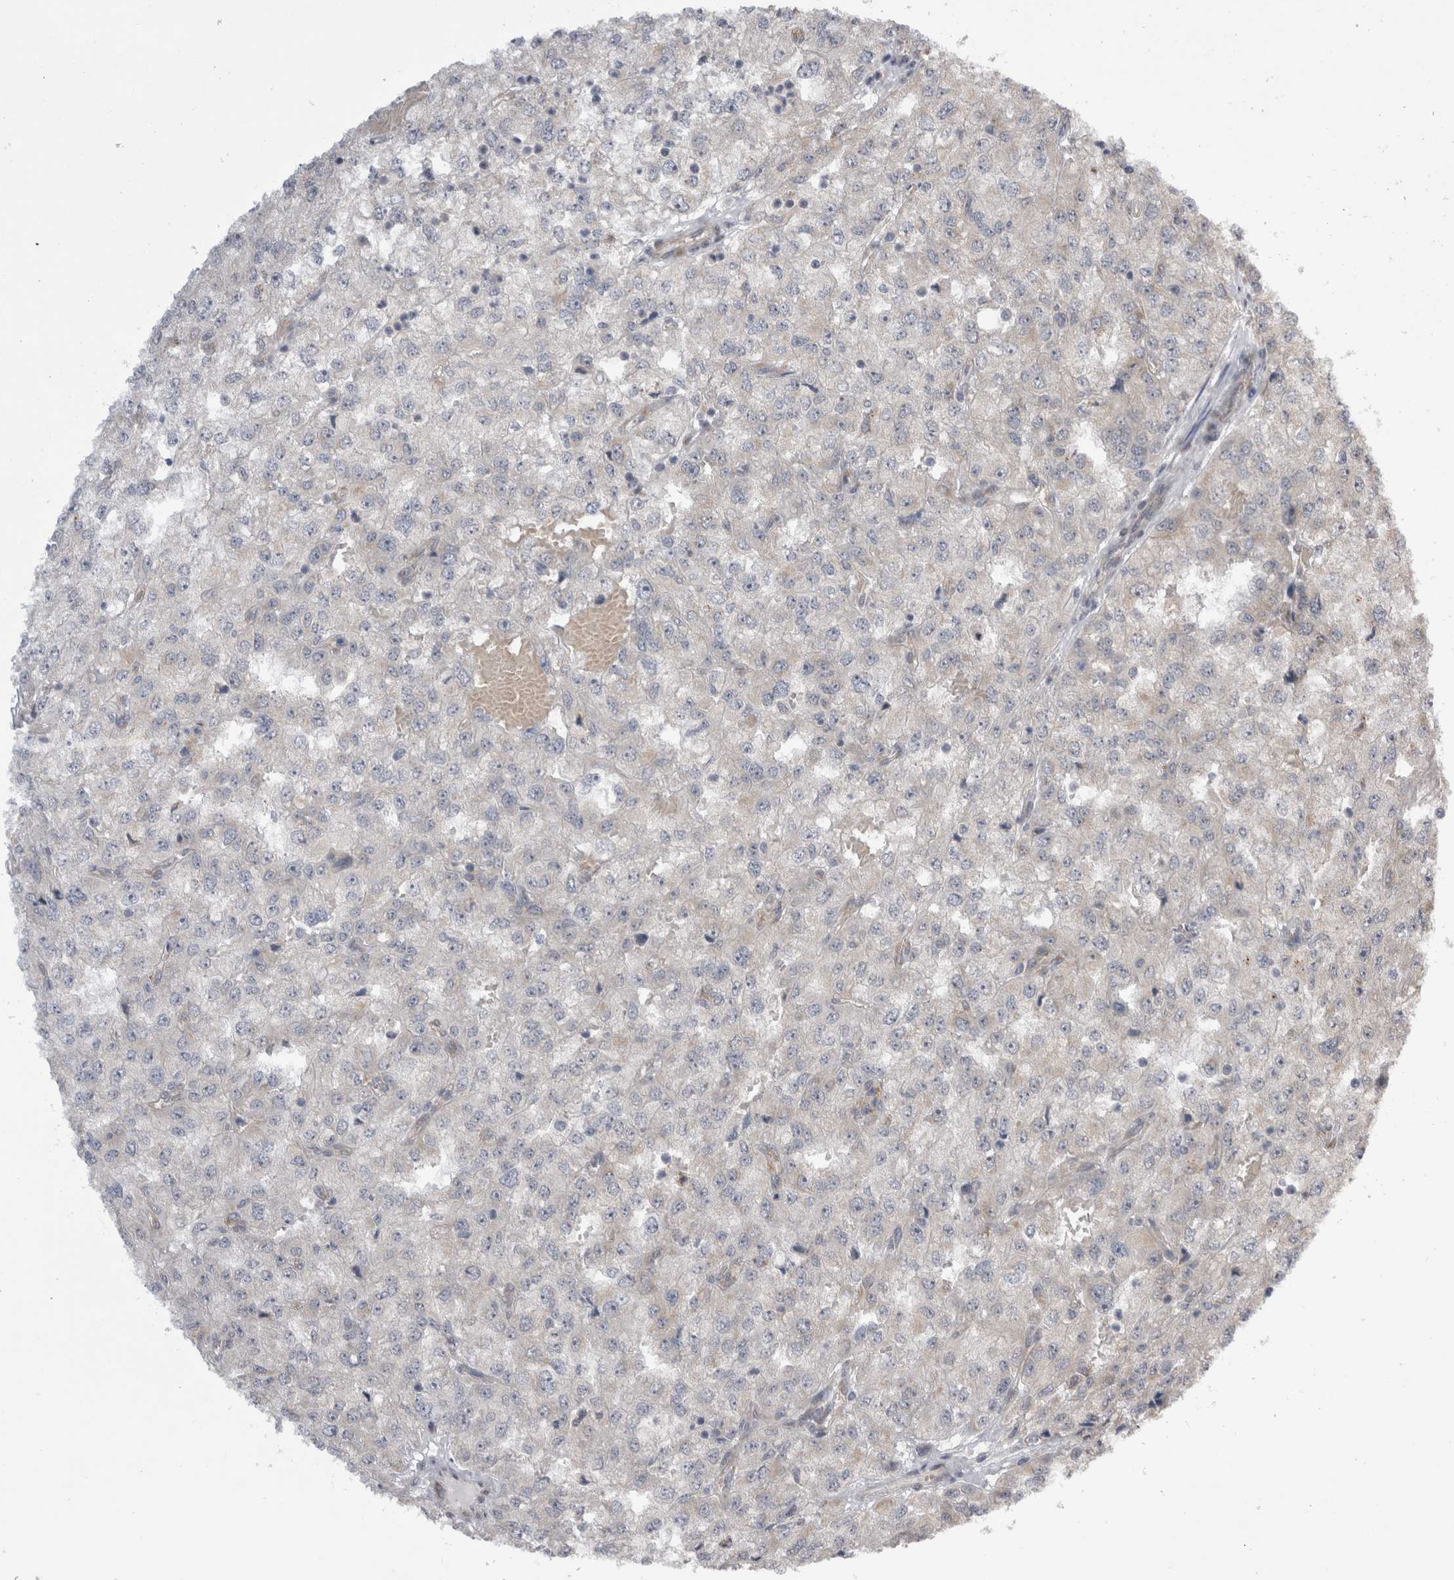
{"staining": {"intensity": "negative", "quantity": "none", "location": "none"}, "tissue": "renal cancer", "cell_type": "Tumor cells", "image_type": "cancer", "snomed": [{"axis": "morphology", "description": "Adenocarcinoma, NOS"}, {"axis": "topography", "description": "Kidney"}], "caption": "DAB immunohistochemical staining of renal cancer displays no significant positivity in tumor cells.", "gene": "ARHGAP29", "patient": {"sex": "female", "age": 54}}